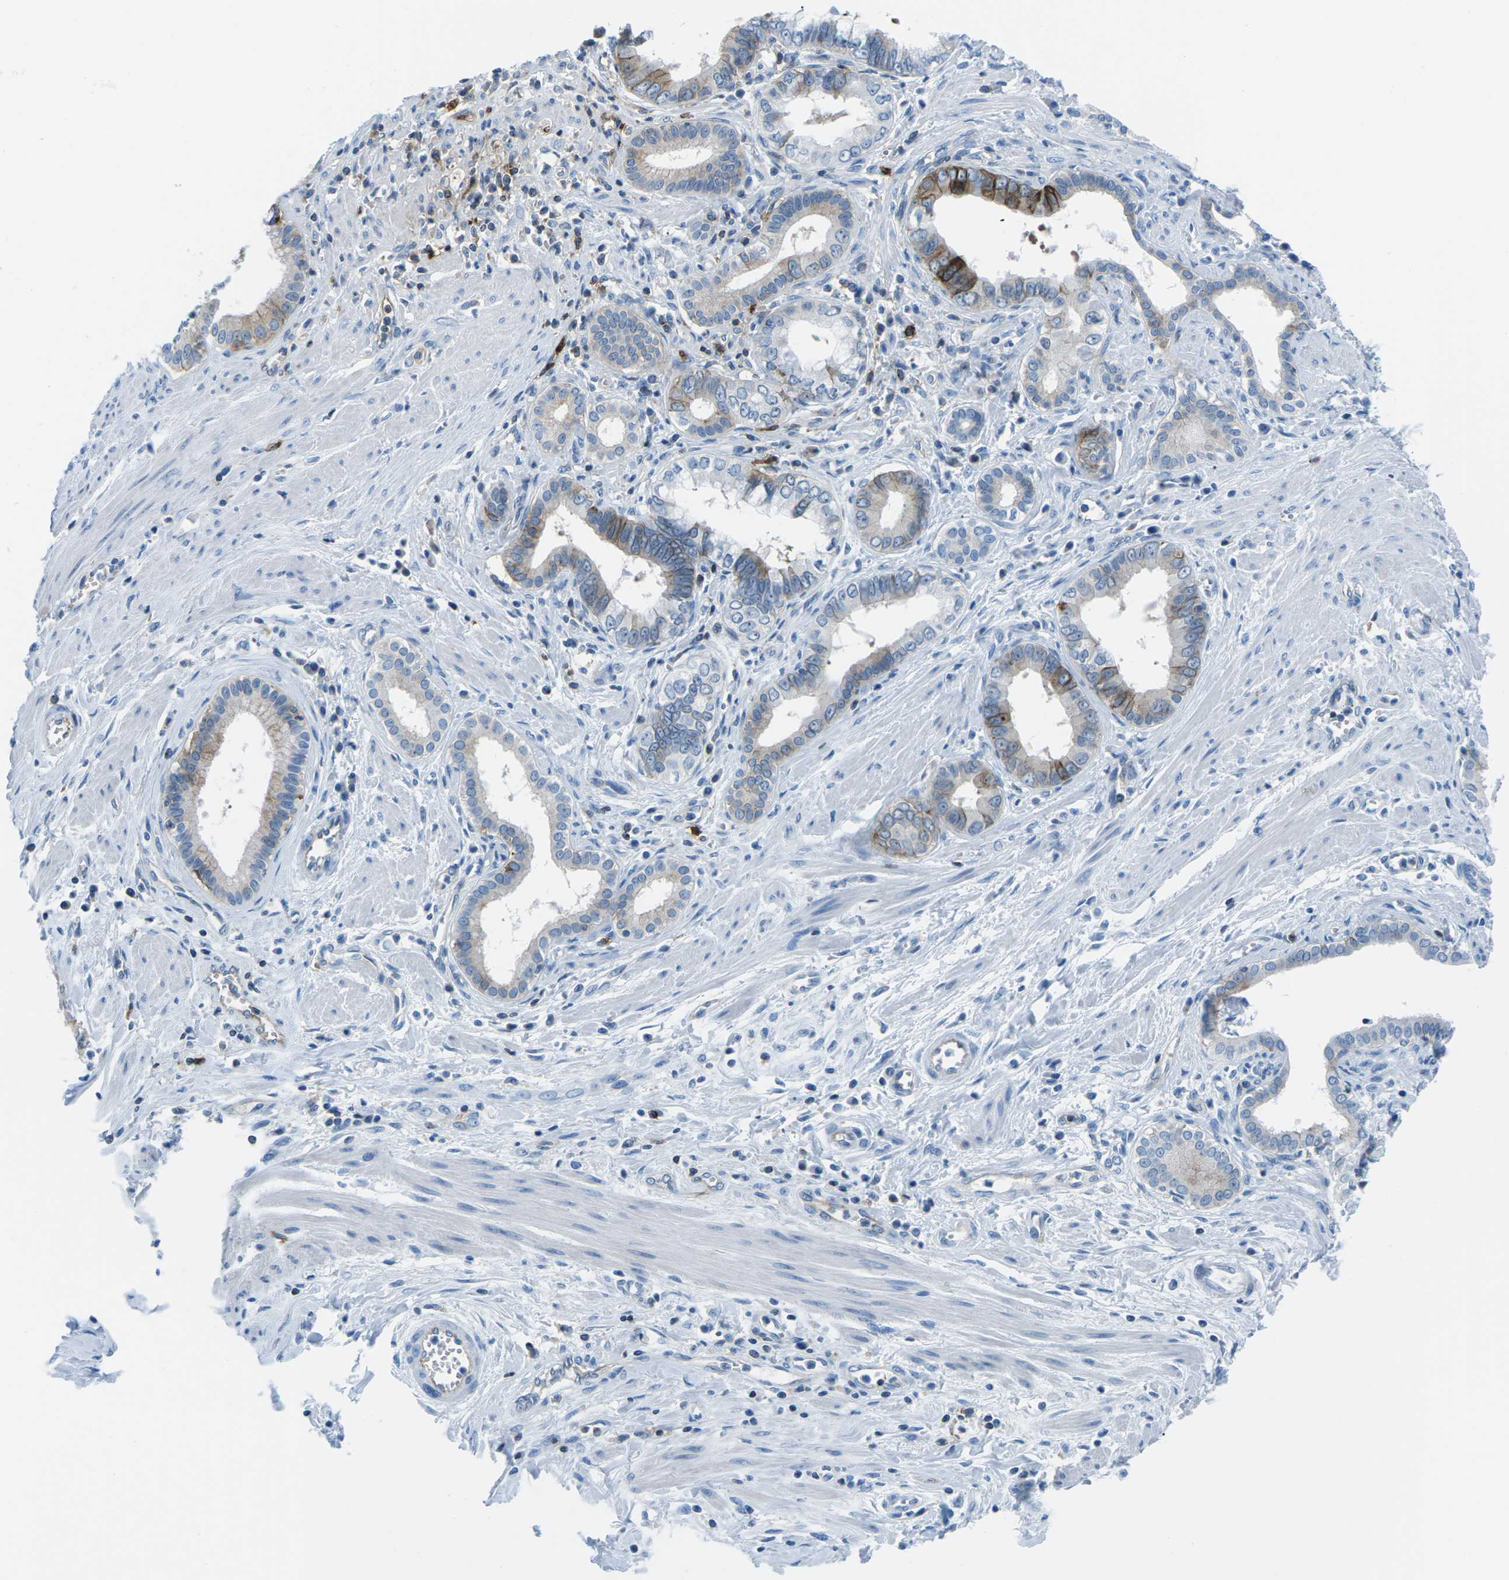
{"staining": {"intensity": "strong", "quantity": "<25%", "location": "cytoplasmic/membranous"}, "tissue": "pancreatic cancer", "cell_type": "Tumor cells", "image_type": "cancer", "snomed": [{"axis": "morphology", "description": "Normal tissue, NOS"}, {"axis": "topography", "description": "Lymph node"}], "caption": "Strong cytoplasmic/membranous staining for a protein is present in approximately <25% of tumor cells of pancreatic cancer using immunohistochemistry (IHC).", "gene": "SOCS4", "patient": {"sex": "male", "age": 50}}